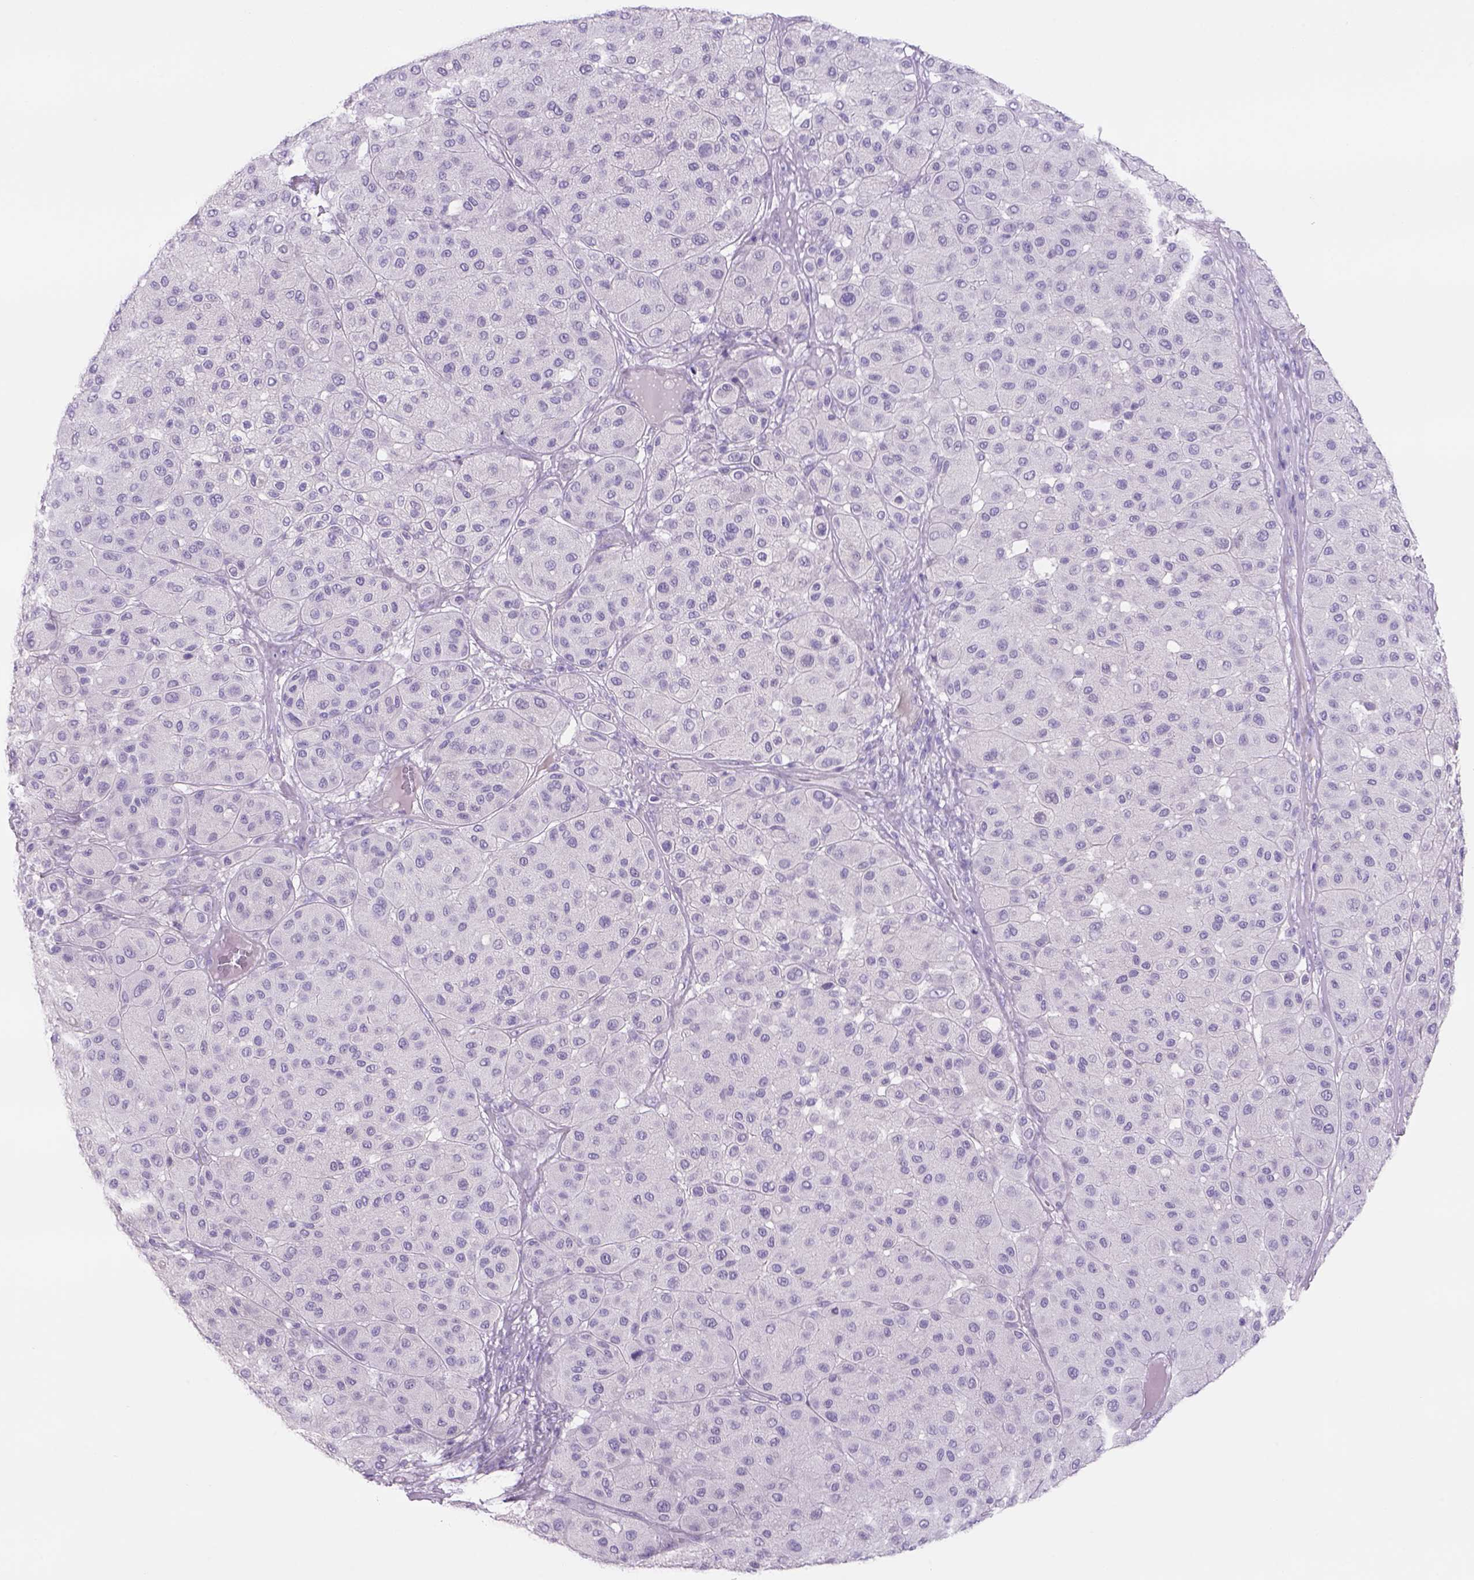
{"staining": {"intensity": "negative", "quantity": "none", "location": "none"}, "tissue": "melanoma", "cell_type": "Tumor cells", "image_type": "cancer", "snomed": [{"axis": "morphology", "description": "Malignant melanoma, Metastatic site"}, {"axis": "topography", "description": "Smooth muscle"}], "caption": "Tumor cells show no significant protein staining in malignant melanoma (metastatic site). (Stains: DAB immunohistochemistry with hematoxylin counter stain, Microscopy: brightfield microscopy at high magnification).", "gene": "TENM4", "patient": {"sex": "male", "age": 41}}